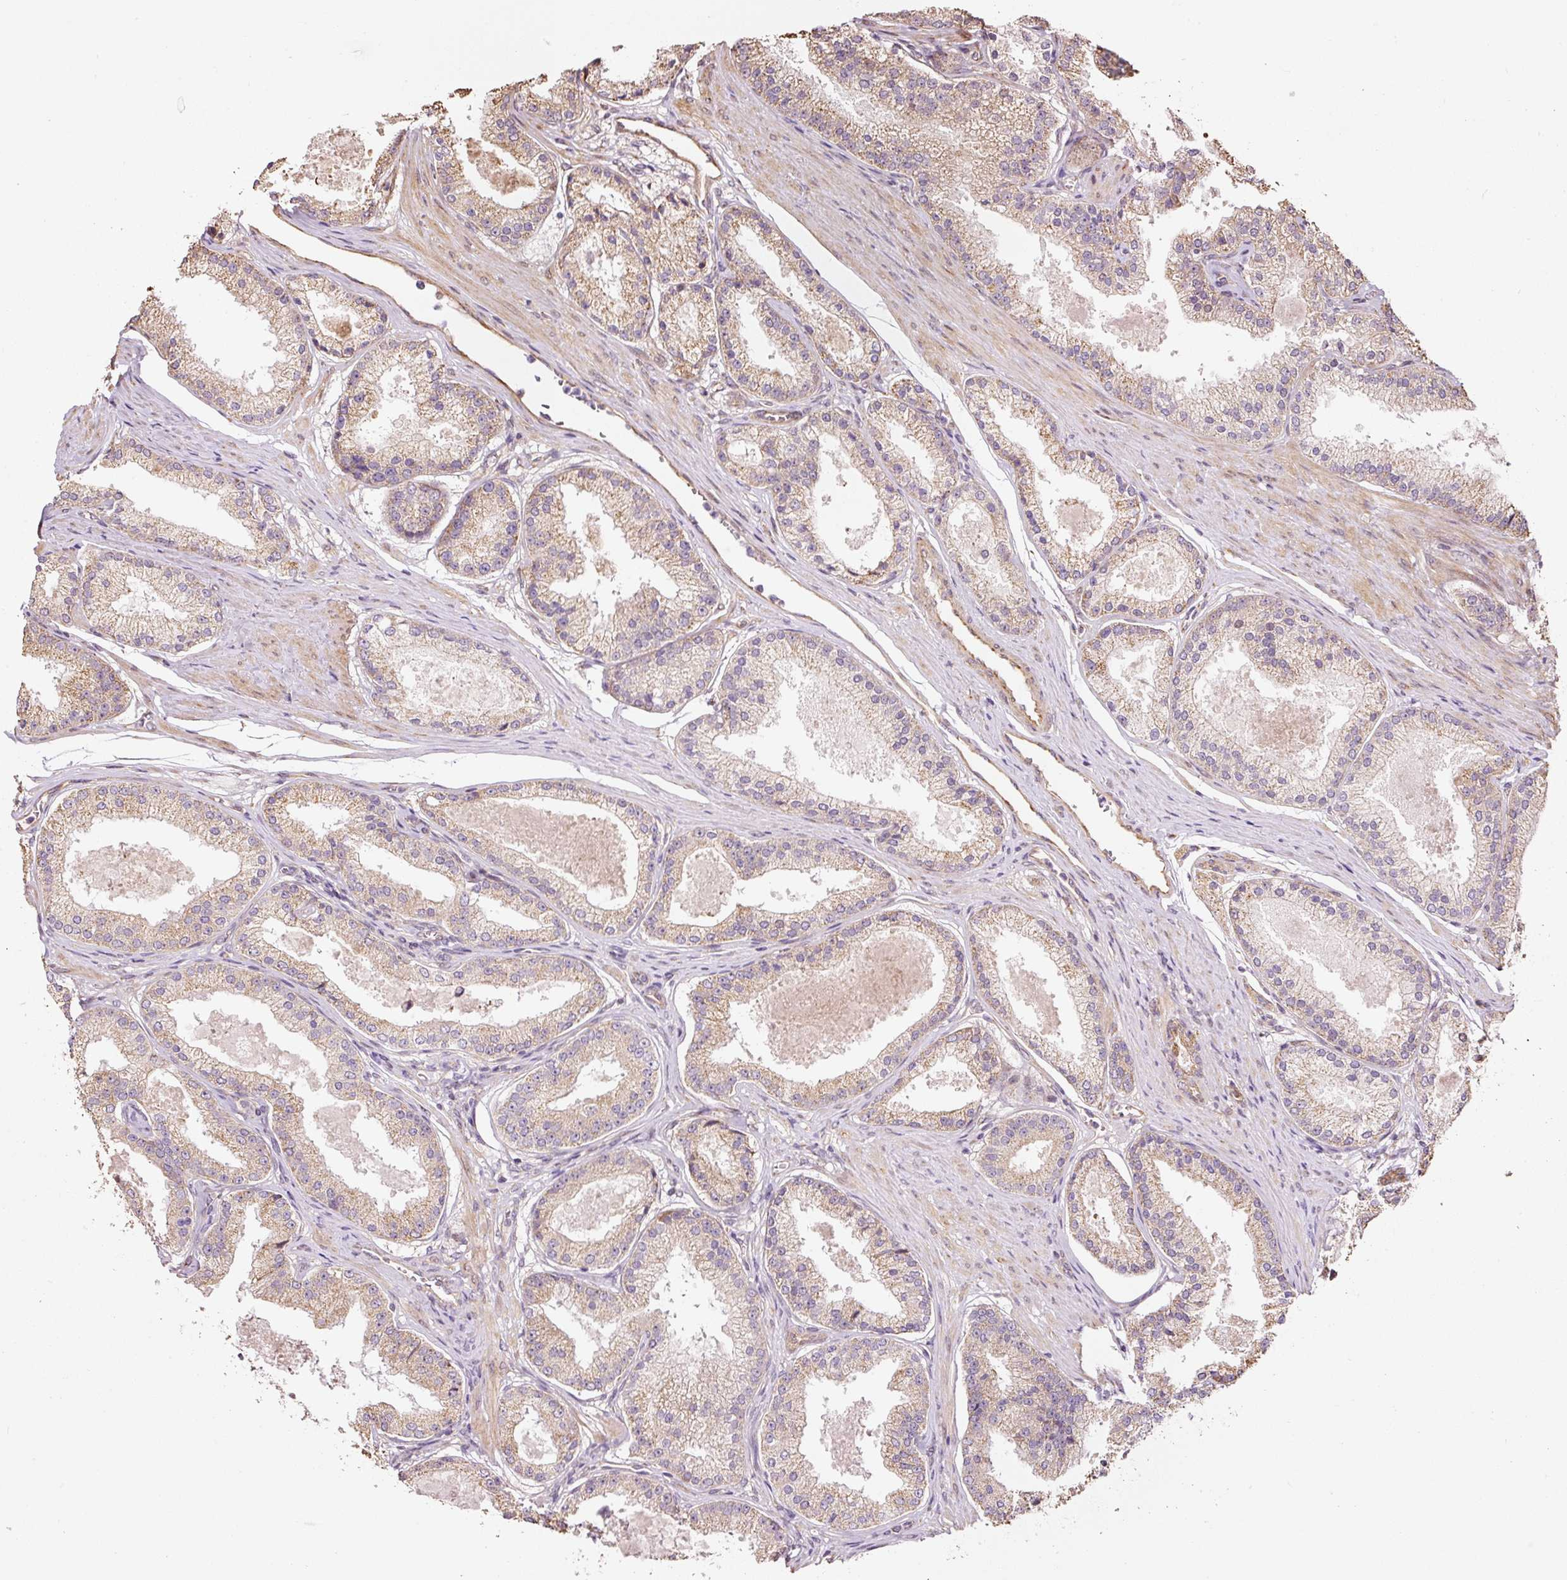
{"staining": {"intensity": "weak", "quantity": "25%-75%", "location": "cytoplasmic/membranous"}, "tissue": "prostate cancer", "cell_type": "Tumor cells", "image_type": "cancer", "snomed": [{"axis": "morphology", "description": "Adenocarcinoma, Low grade"}, {"axis": "topography", "description": "Prostate"}], "caption": "Human prostate cancer (adenocarcinoma (low-grade)) stained for a protein (brown) reveals weak cytoplasmic/membranous positive positivity in approximately 25%-75% of tumor cells.", "gene": "ETF1", "patient": {"sex": "male", "age": 59}}